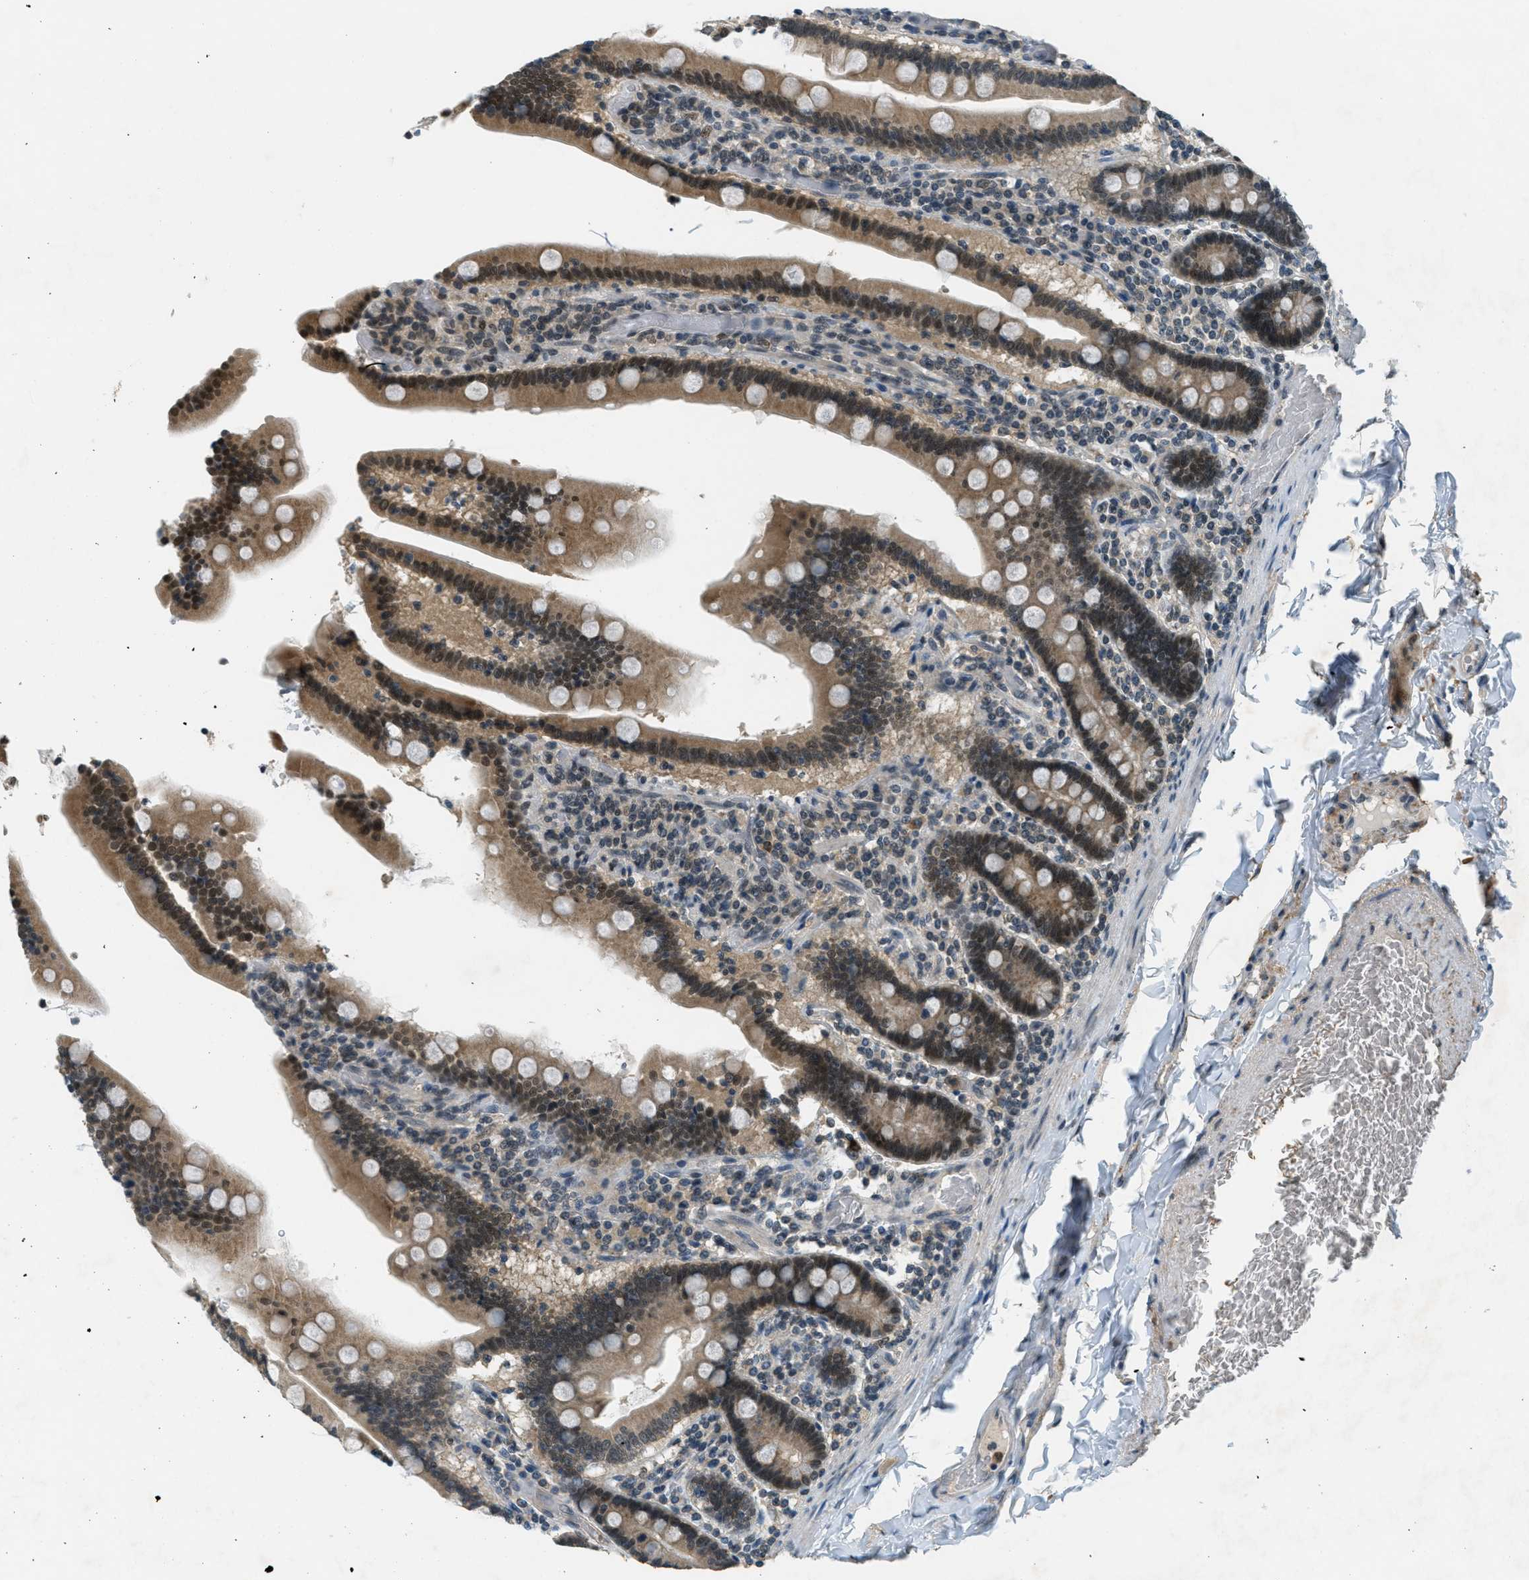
{"staining": {"intensity": "moderate", "quantity": ">75%", "location": "cytoplasmic/membranous,nuclear"}, "tissue": "duodenum", "cell_type": "Glandular cells", "image_type": "normal", "snomed": [{"axis": "morphology", "description": "Normal tissue, NOS"}, {"axis": "topography", "description": "Duodenum"}], "caption": "Protein staining shows moderate cytoplasmic/membranous,nuclear positivity in about >75% of glandular cells in benign duodenum. The staining was performed using DAB, with brown indicating positive protein expression. Nuclei are stained blue with hematoxylin.", "gene": "TCF20", "patient": {"sex": "female", "age": 53}}